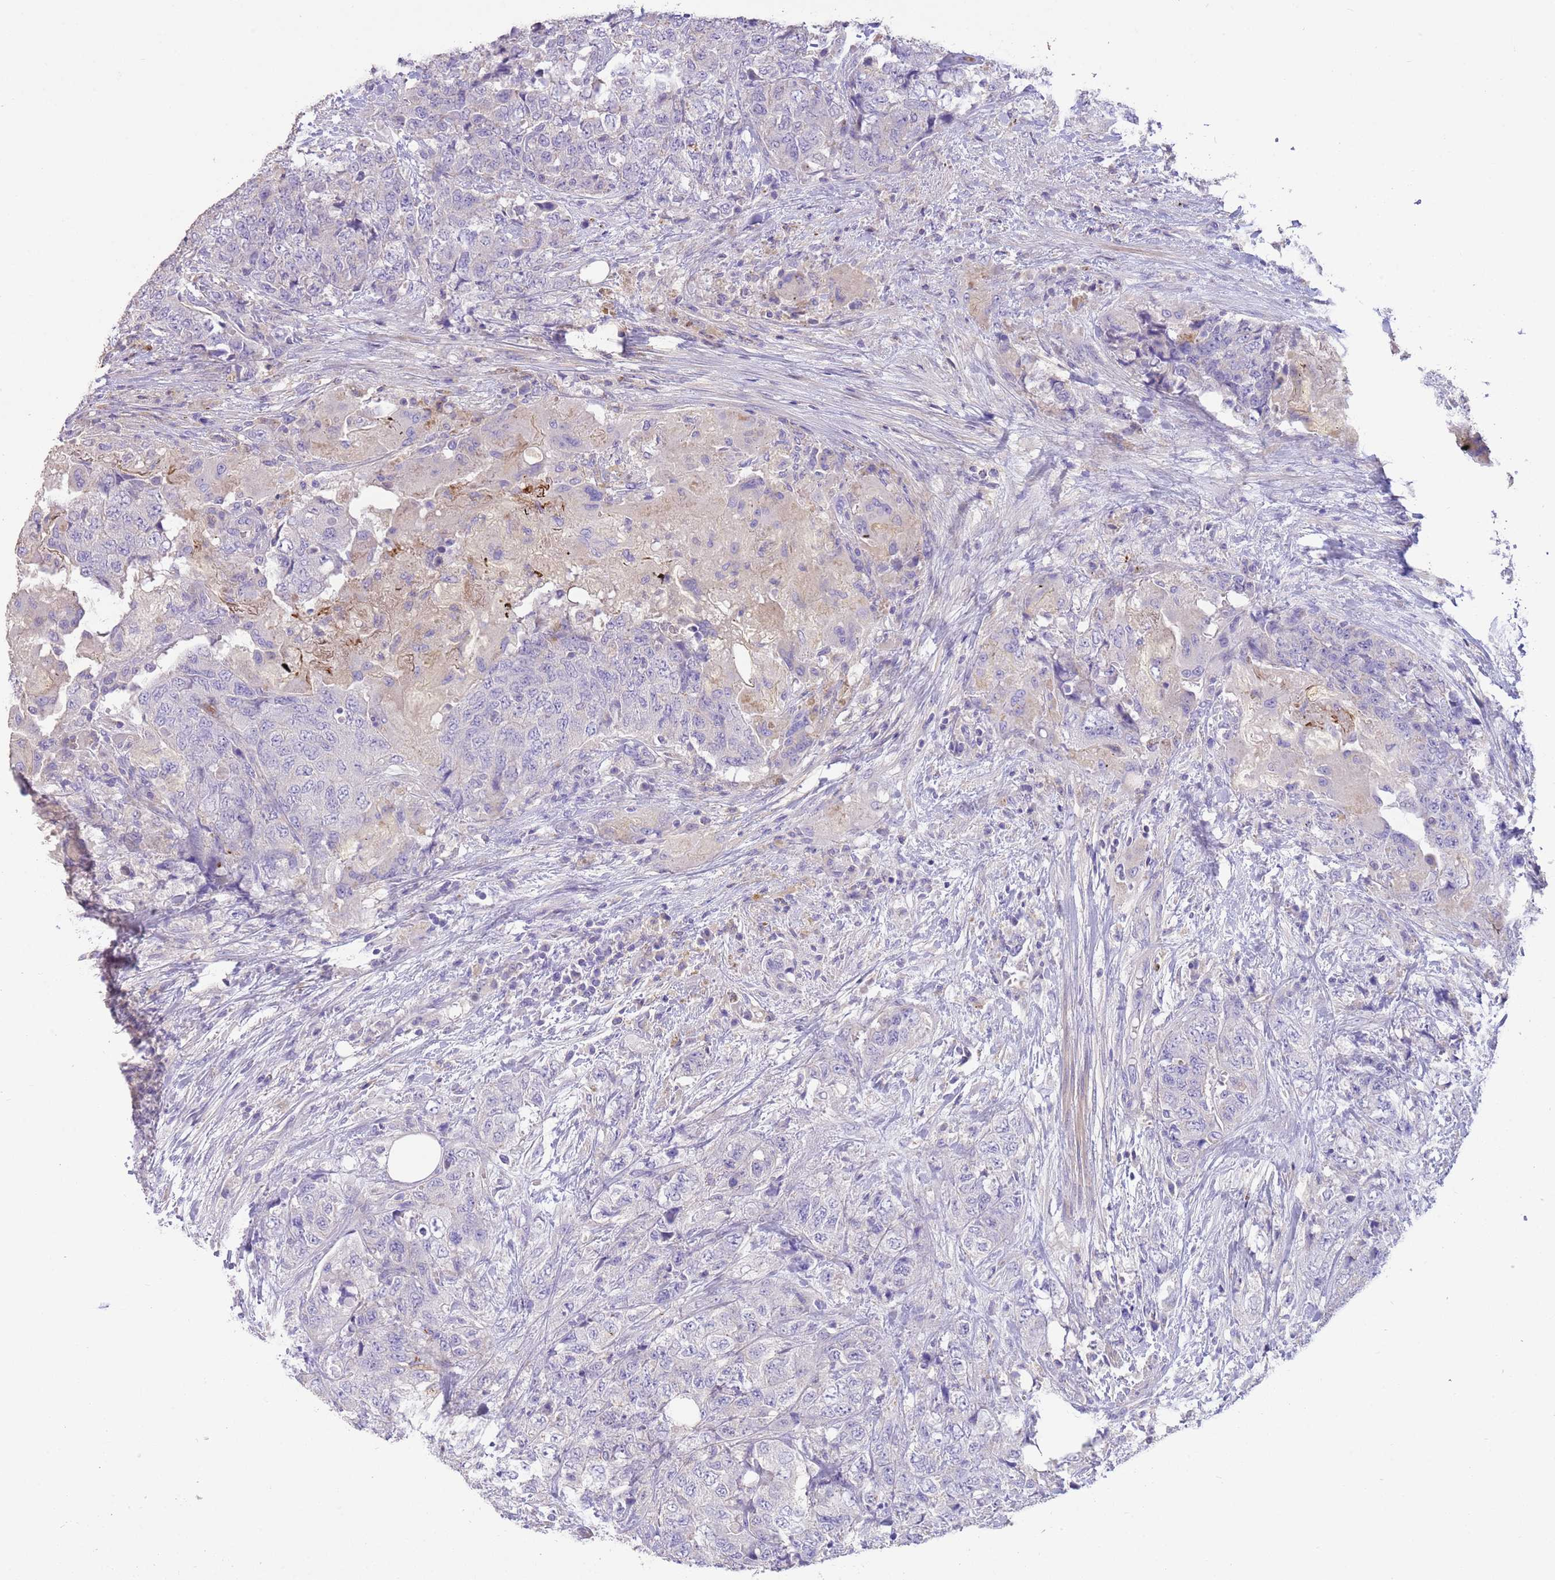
{"staining": {"intensity": "negative", "quantity": "none", "location": "none"}, "tissue": "urothelial cancer", "cell_type": "Tumor cells", "image_type": "cancer", "snomed": [{"axis": "morphology", "description": "Urothelial carcinoma, High grade"}, {"axis": "topography", "description": "Urinary bladder"}], "caption": "This histopathology image is of urothelial cancer stained with immunohistochemistry (IHC) to label a protein in brown with the nuclei are counter-stained blue. There is no expression in tumor cells. (Stains: DAB immunohistochemistry with hematoxylin counter stain, Microscopy: brightfield microscopy at high magnification).", "gene": "SFTPA1", "patient": {"sex": "female", "age": 78}}